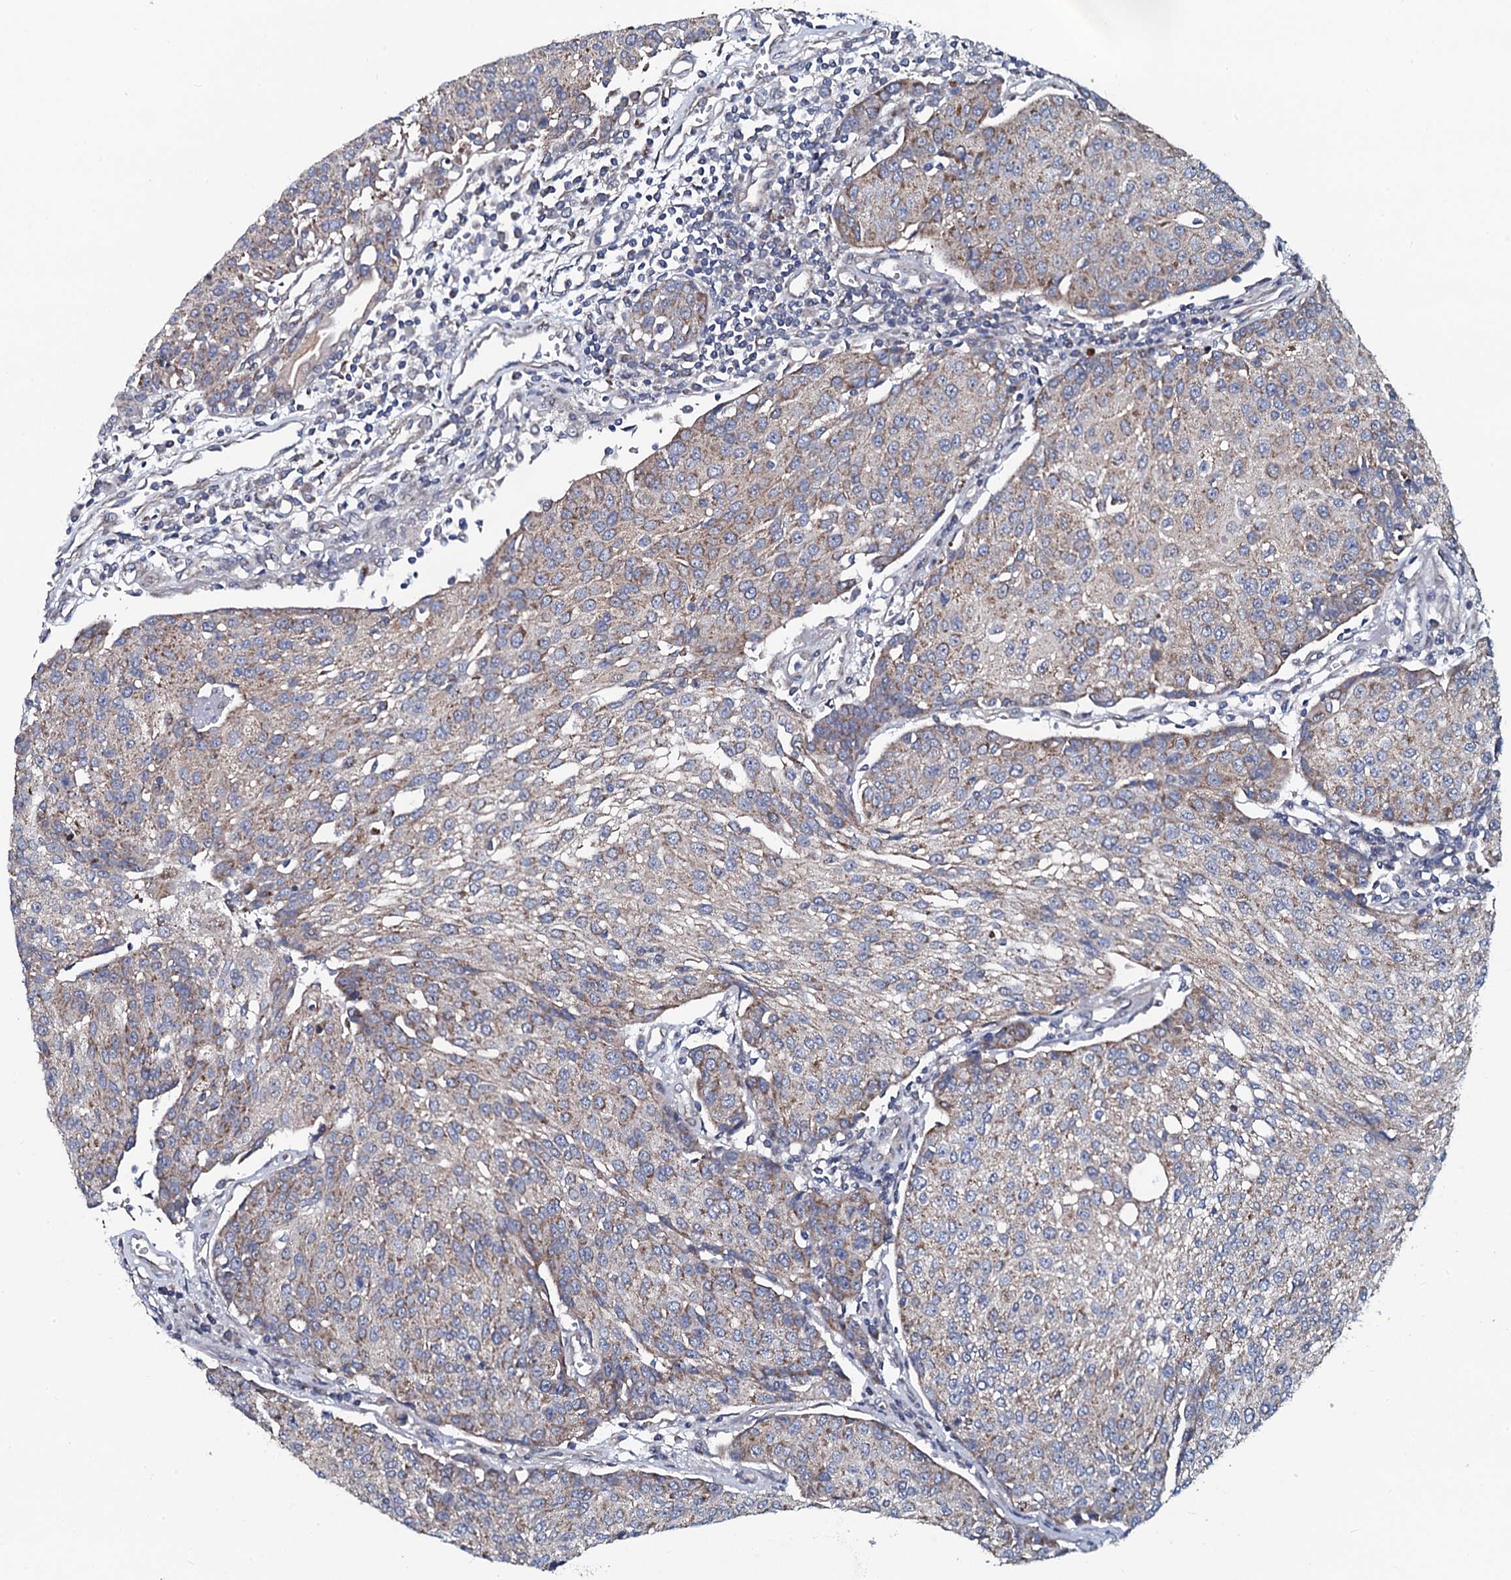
{"staining": {"intensity": "weak", "quantity": "25%-75%", "location": "cytoplasmic/membranous"}, "tissue": "urothelial cancer", "cell_type": "Tumor cells", "image_type": "cancer", "snomed": [{"axis": "morphology", "description": "Urothelial carcinoma, High grade"}, {"axis": "topography", "description": "Urinary bladder"}], "caption": "Urothelial carcinoma (high-grade) stained with IHC exhibits weak cytoplasmic/membranous staining in about 25%-75% of tumor cells.", "gene": "KCTD4", "patient": {"sex": "female", "age": 85}}